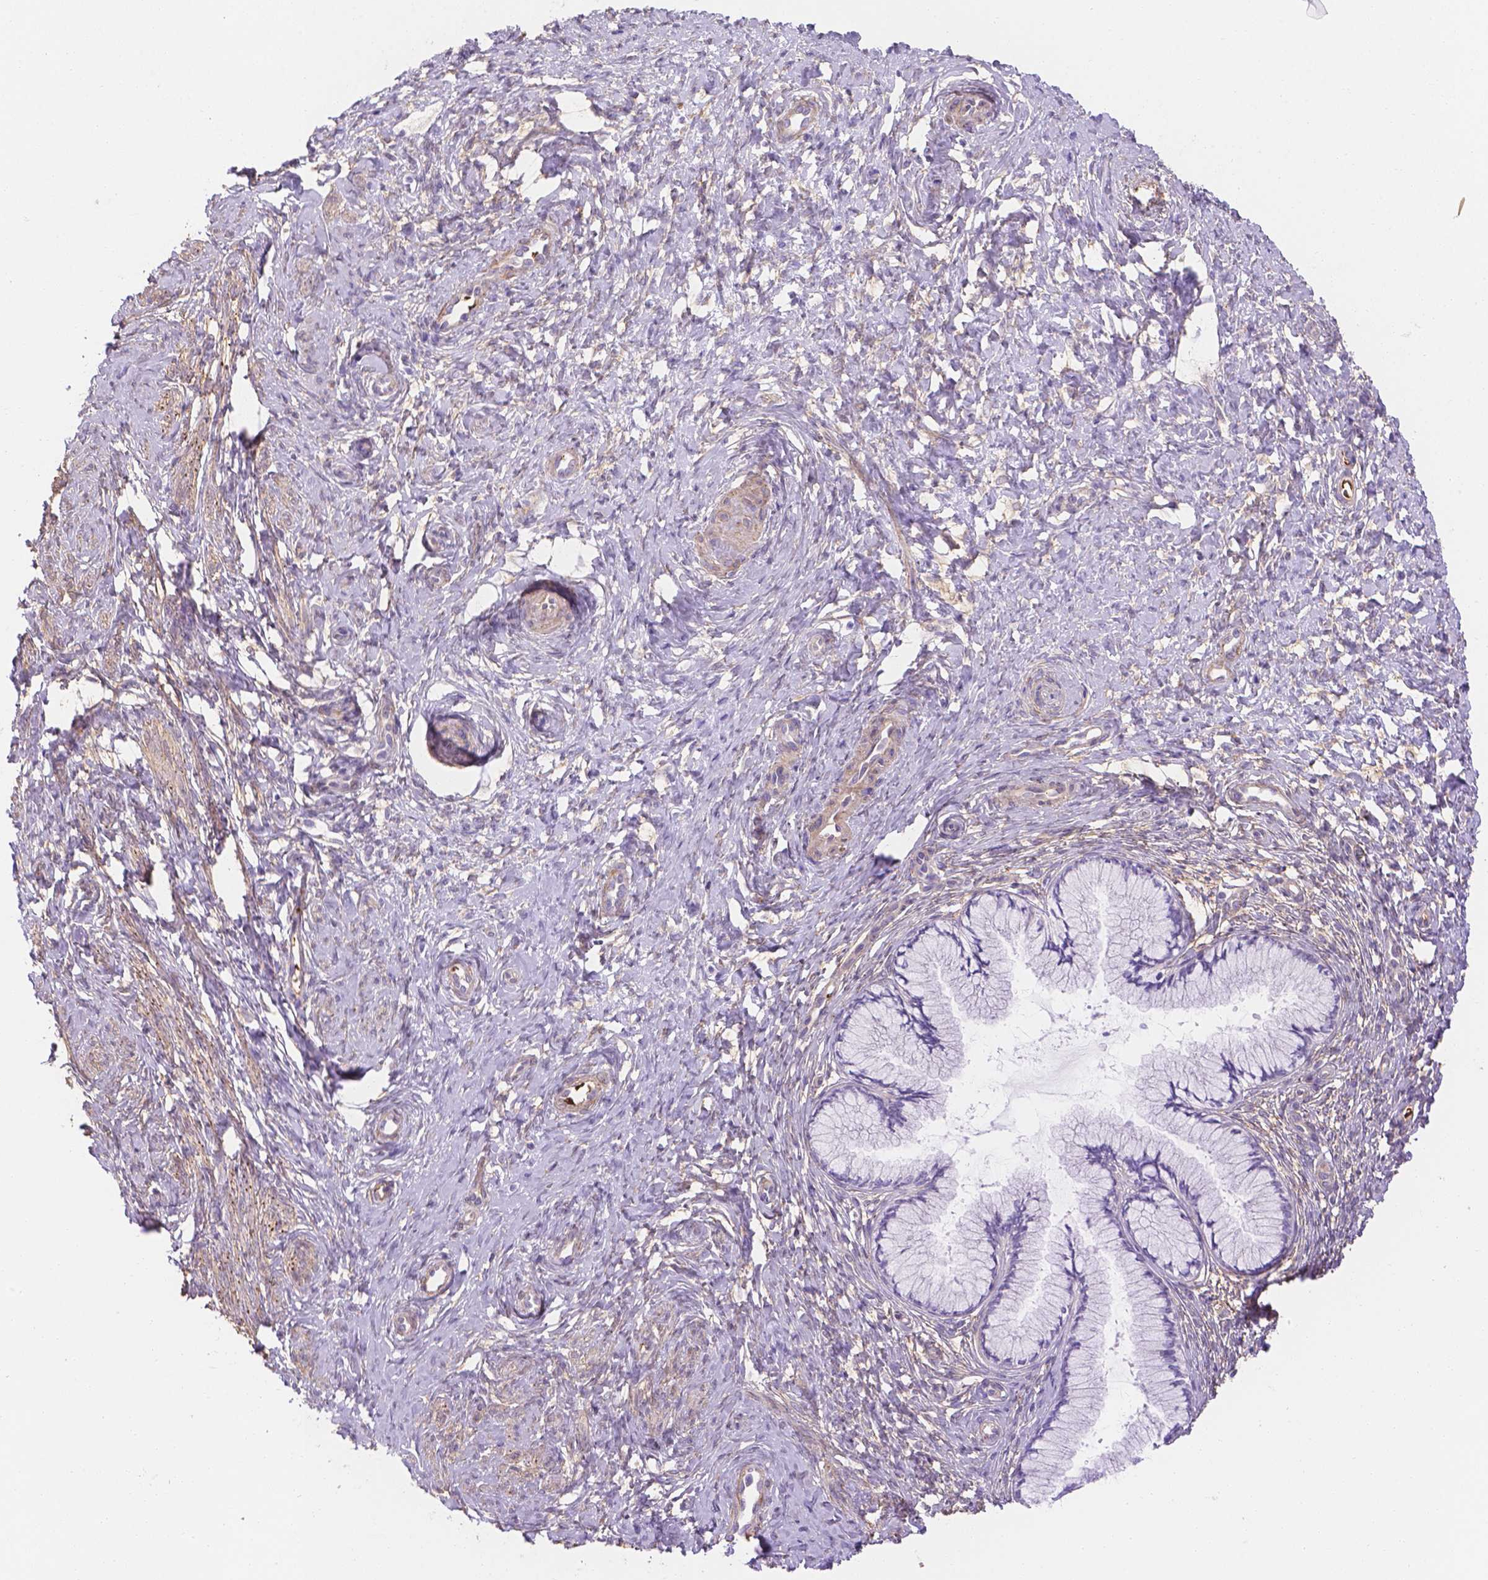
{"staining": {"intensity": "negative", "quantity": "none", "location": "none"}, "tissue": "cervix", "cell_type": "Glandular cells", "image_type": "normal", "snomed": [{"axis": "morphology", "description": "Normal tissue, NOS"}, {"axis": "topography", "description": "Cervix"}], "caption": "IHC of unremarkable human cervix displays no staining in glandular cells.", "gene": "SLC40A1", "patient": {"sex": "female", "age": 37}}